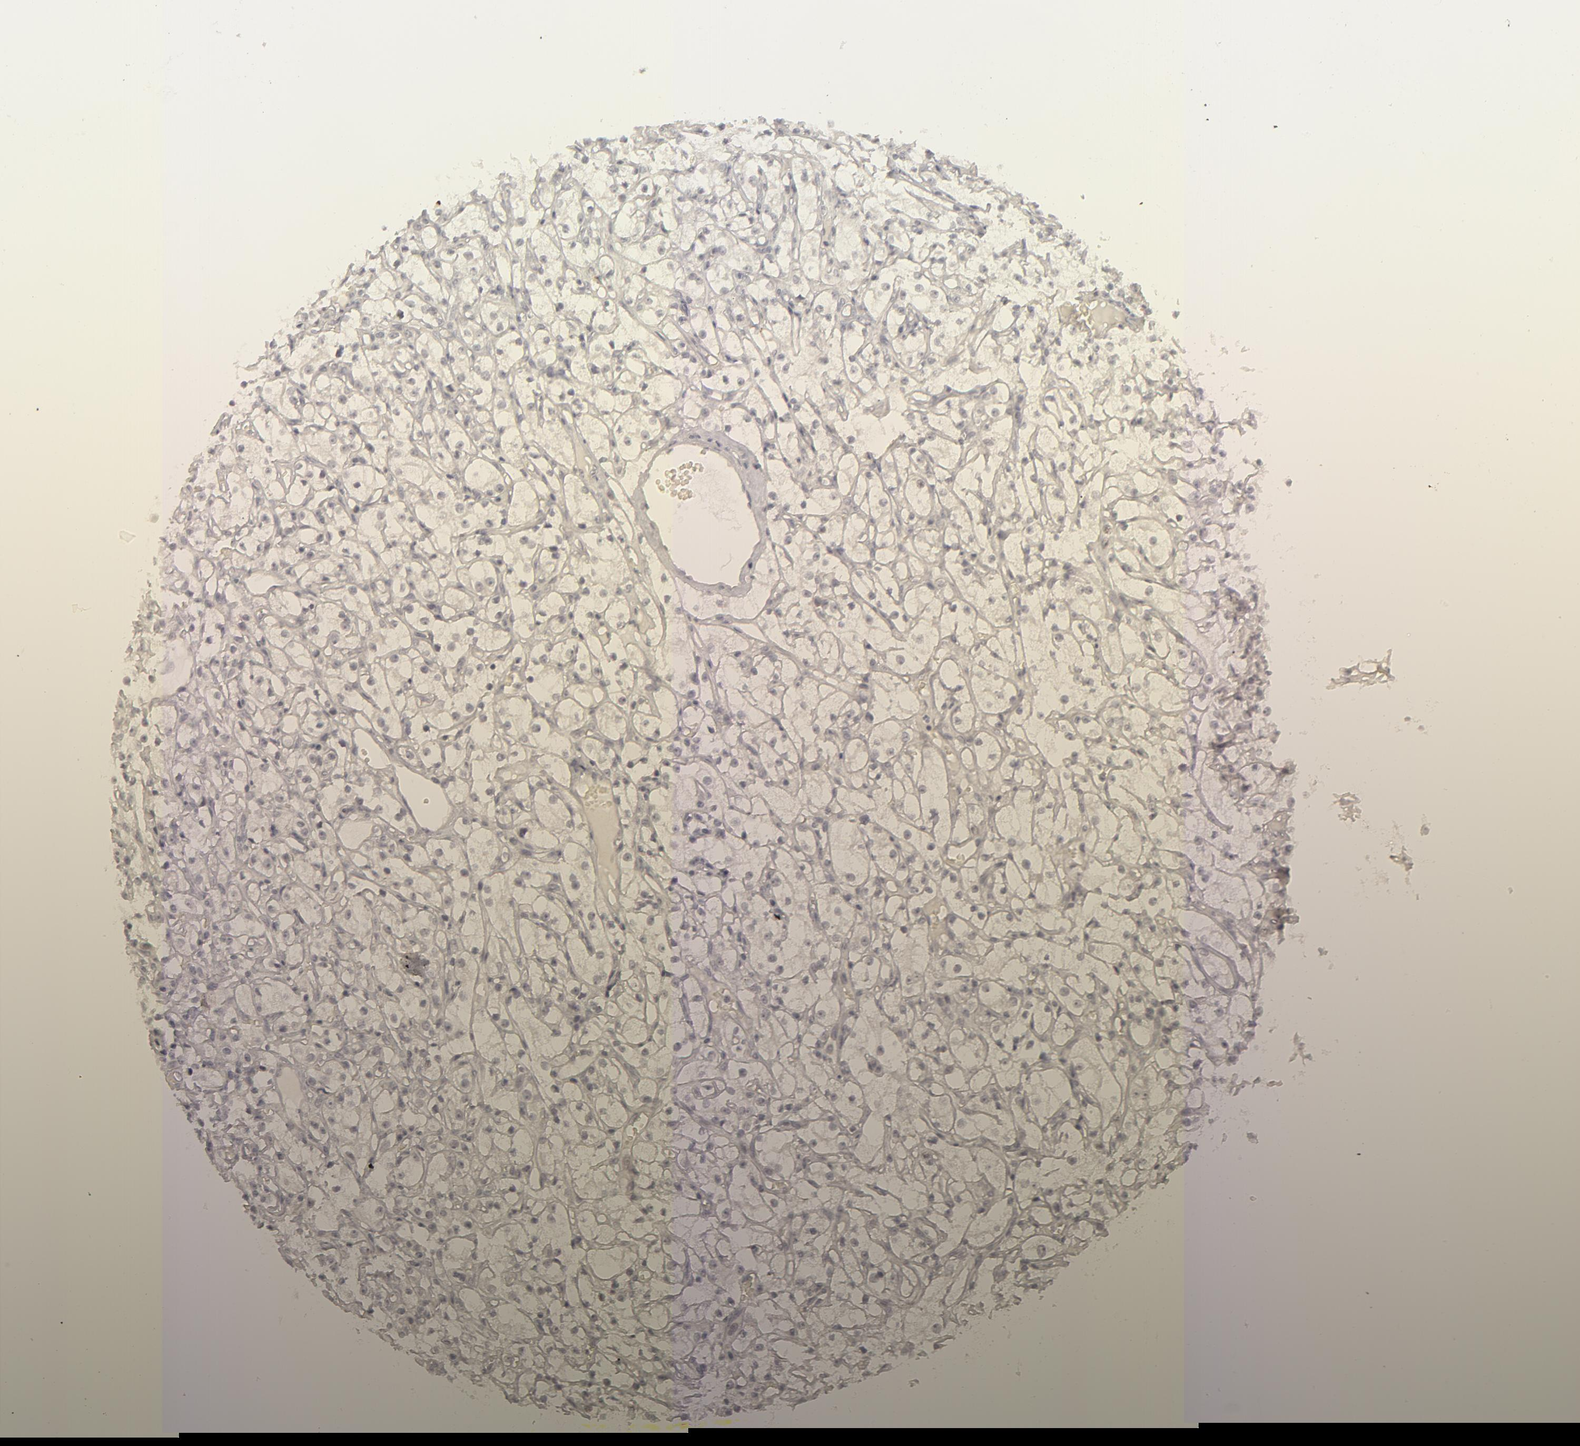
{"staining": {"intensity": "negative", "quantity": "none", "location": "none"}, "tissue": "renal cancer", "cell_type": "Tumor cells", "image_type": "cancer", "snomed": [{"axis": "morphology", "description": "Adenocarcinoma, NOS"}, {"axis": "topography", "description": "Kidney"}], "caption": "This histopathology image is of renal cancer stained with immunohistochemistry to label a protein in brown with the nuclei are counter-stained blue. There is no expression in tumor cells.", "gene": "KIAA1210", "patient": {"sex": "male", "age": 61}}